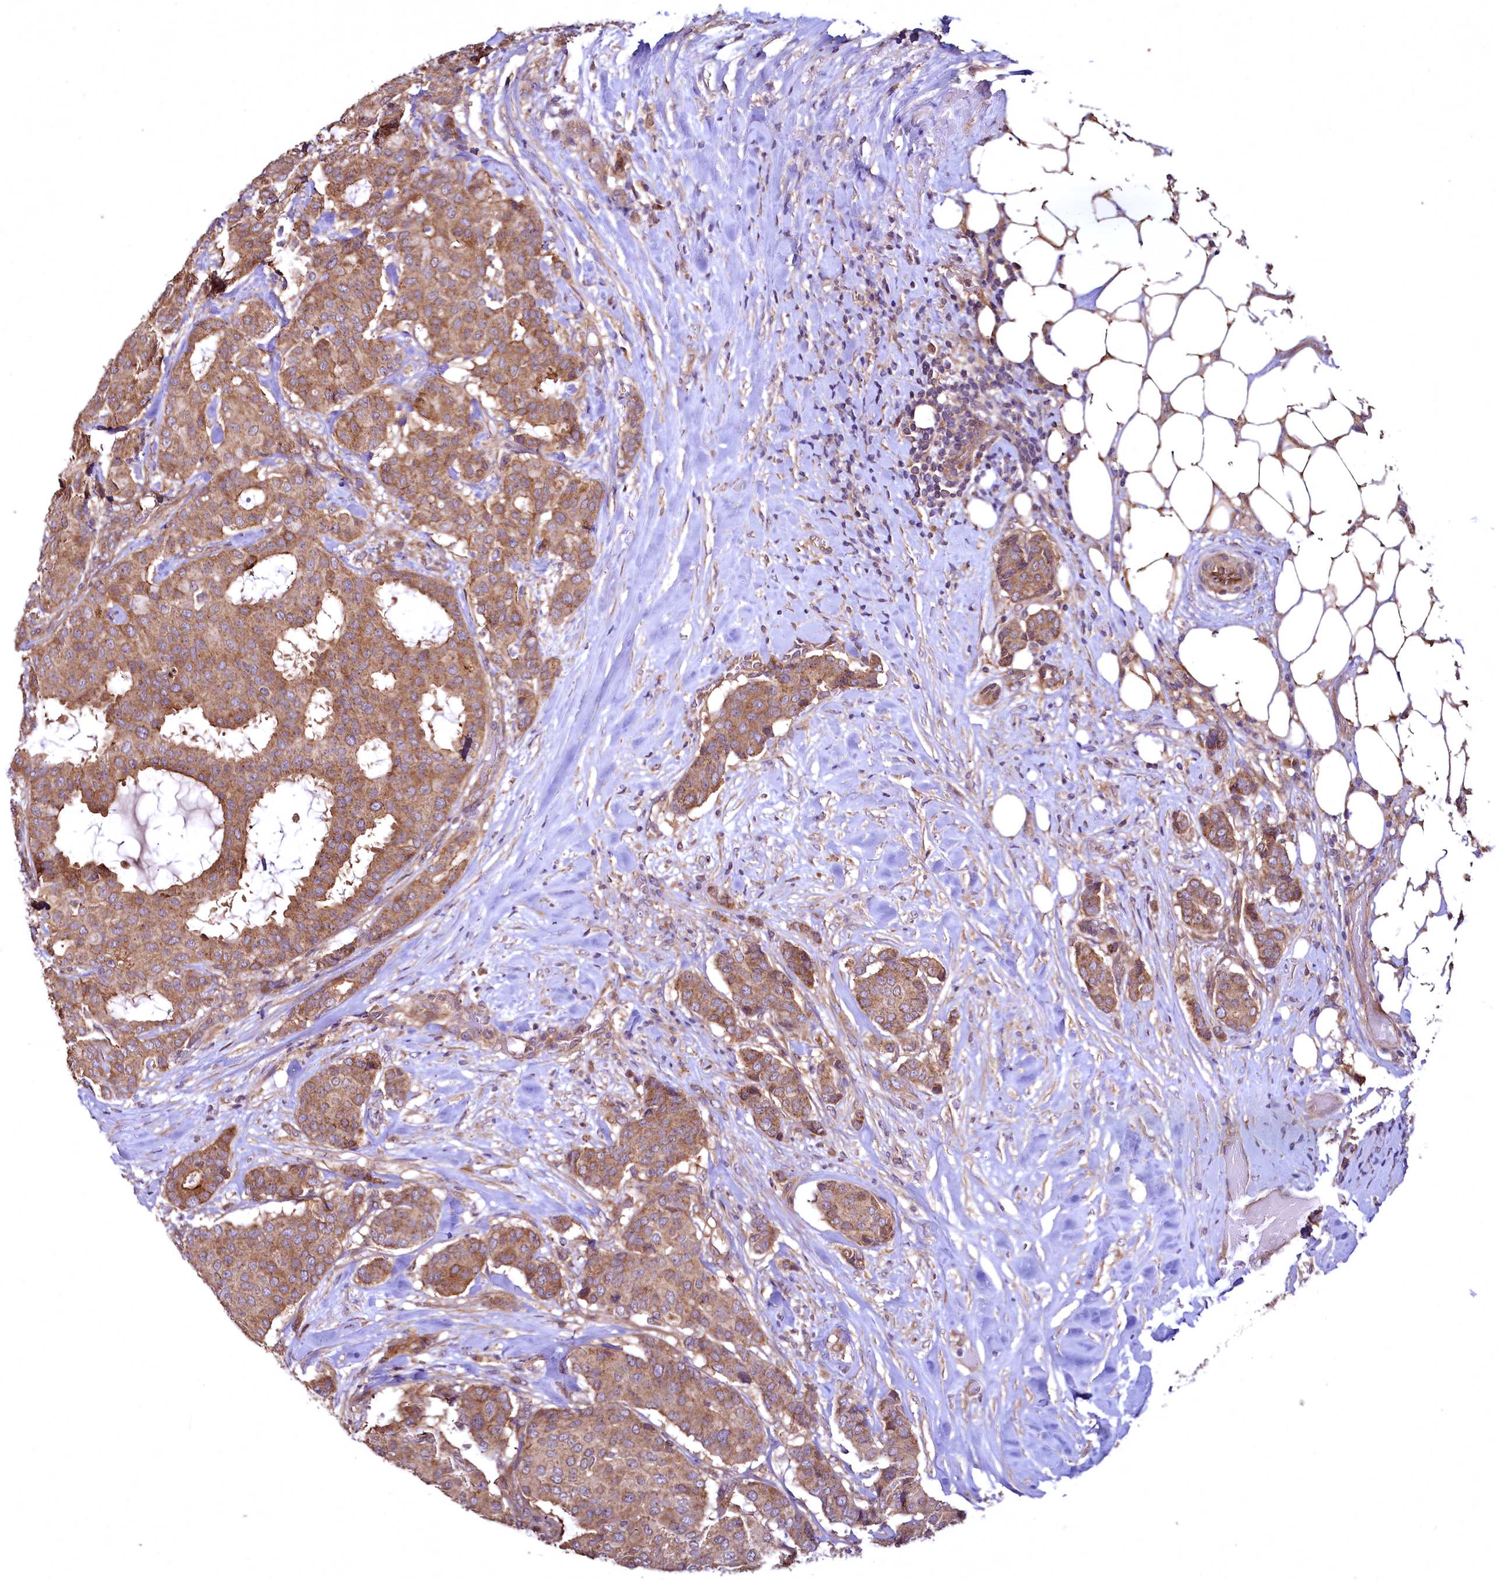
{"staining": {"intensity": "moderate", "quantity": ">75%", "location": "cytoplasmic/membranous"}, "tissue": "breast cancer", "cell_type": "Tumor cells", "image_type": "cancer", "snomed": [{"axis": "morphology", "description": "Duct carcinoma"}, {"axis": "topography", "description": "Breast"}], "caption": "This histopathology image exhibits IHC staining of breast cancer, with medium moderate cytoplasmic/membranous expression in about >75% of tumor cells.", "gene": "TBCEL", "patient": {"sex": "female", "age": 75}}